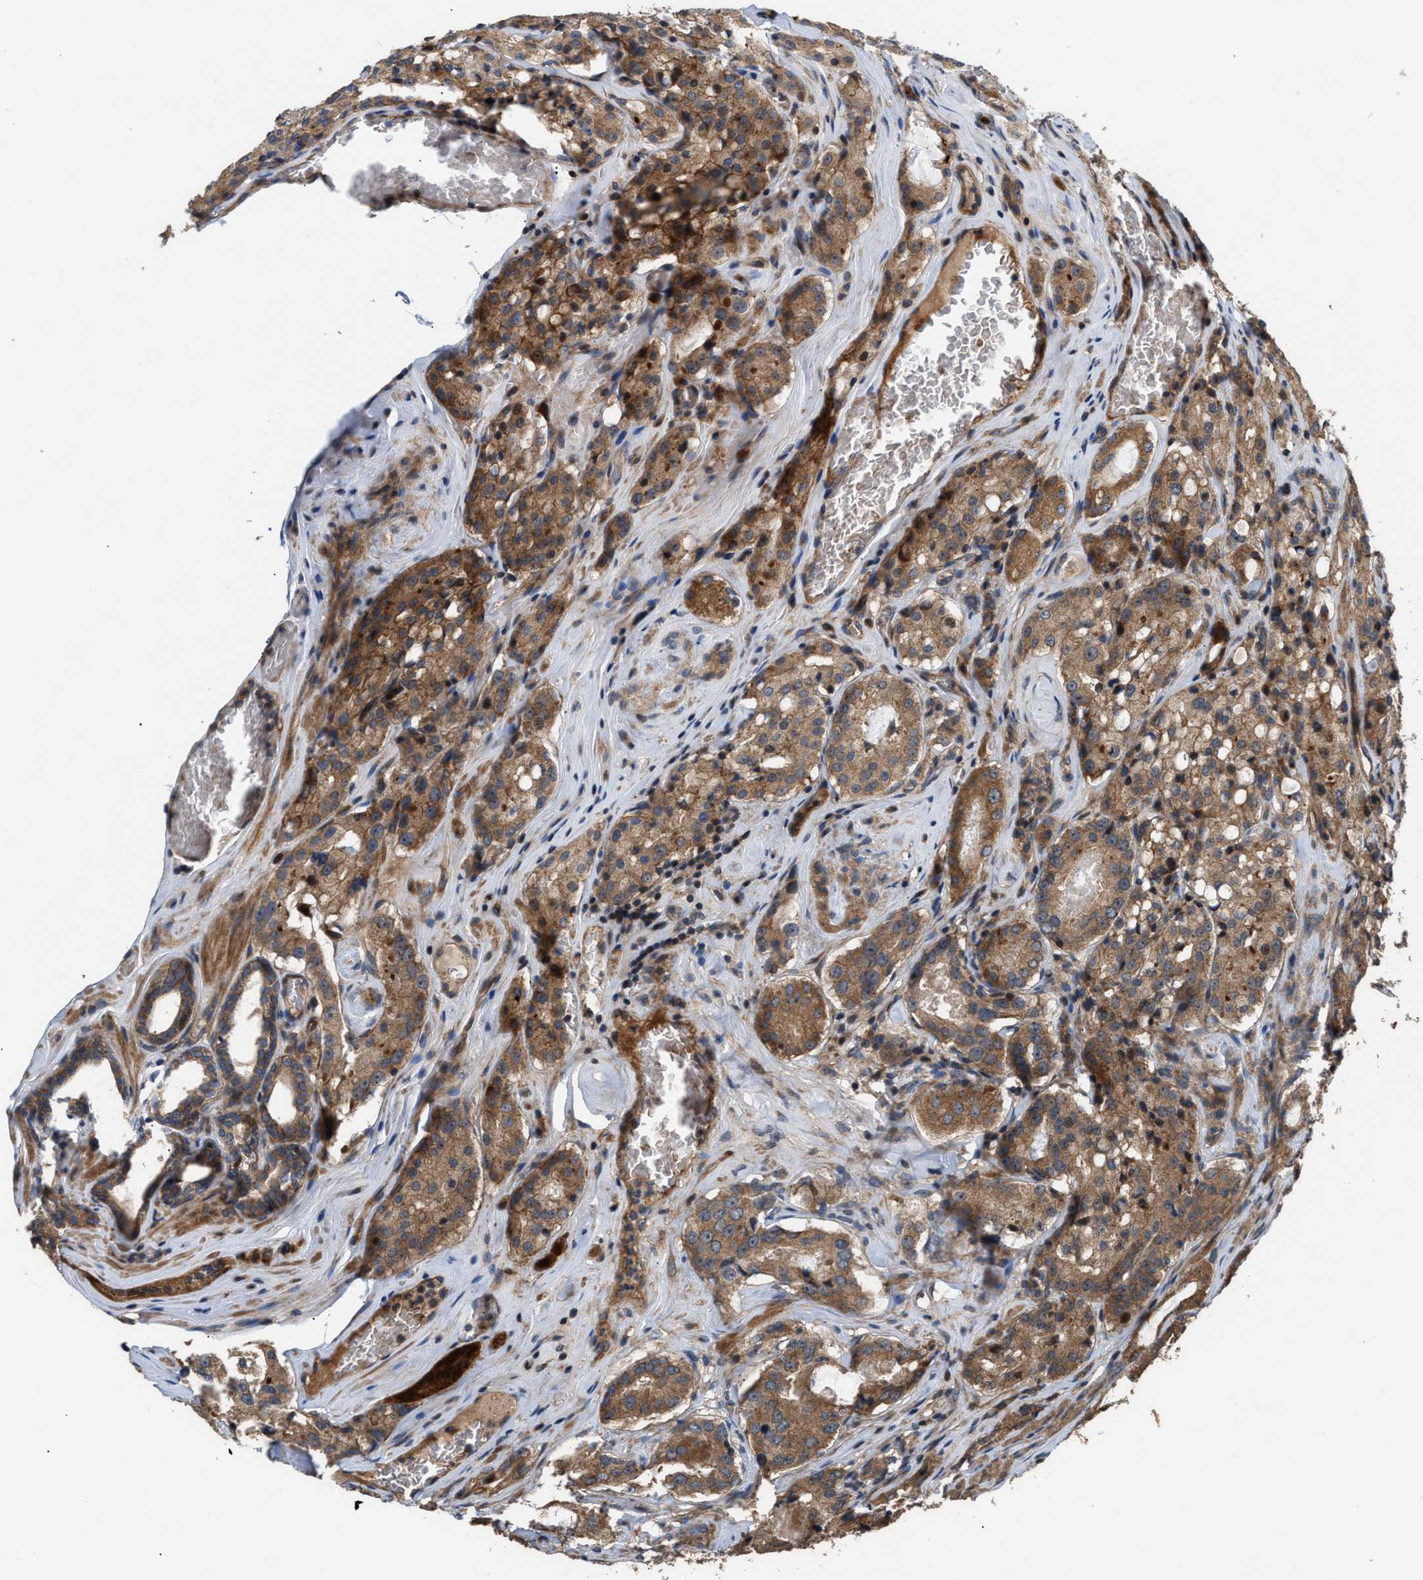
{"staining": {"intensity": "moderate", "quantity": ">75%", "location": "cytoplasmic/membranous"}, "tissue": "prostate cancer", "cell_type": "Tumor cells", "image_type": "cancer", "snomed": [{"axis": "morphology", "description": "Adenocarcinoma, Medium grade"}, {"axis": "topography", "description": "Prostate"}], "caption": "Immunohistochemistry micrograph of neoplastic tissue: medium-grade adenocarcinoma (prostate) stained using immunohistochemistry exhibits medium levels of moderate protein expression localized specifically in the cytoplasmic/membranous of tumor cells, appearing as a cytoplasmic/membranous brown color.", "gene": "STAU1", "patient": {"sex": "male", "age": 72}}